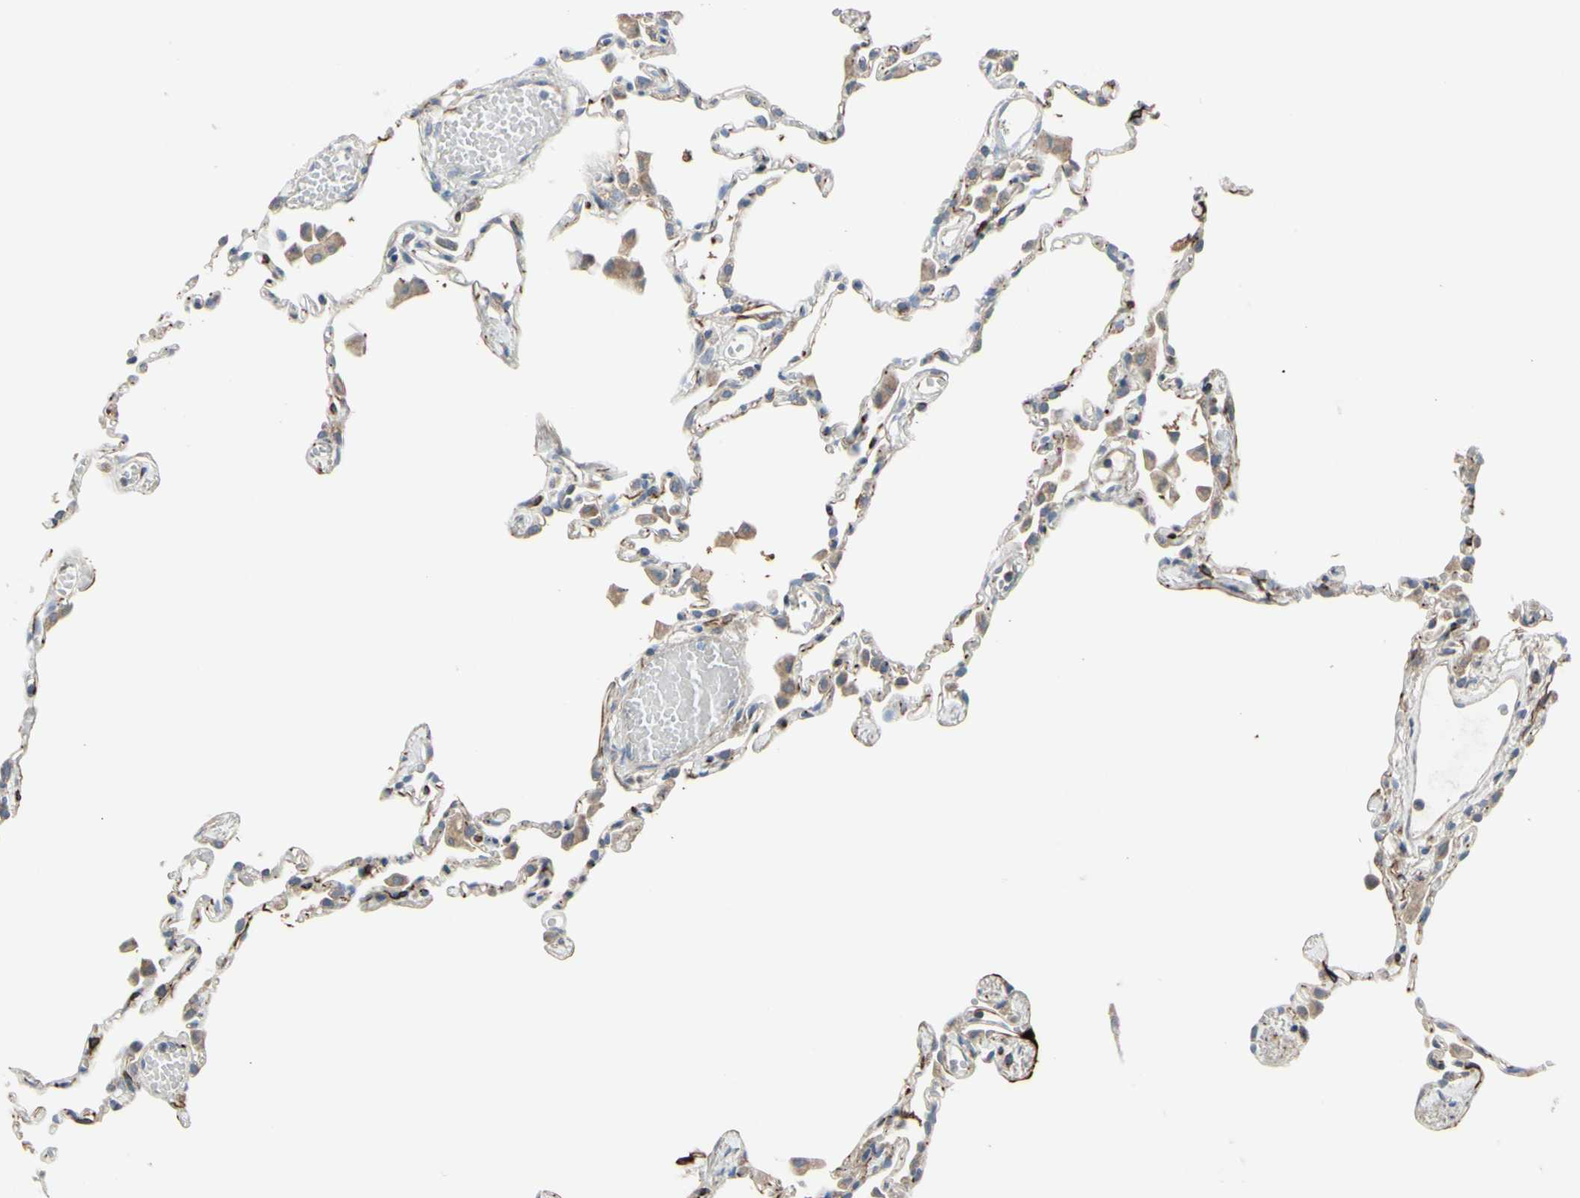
{"staining": {"intensity": "weak", "quantity": "25%-75%", "location": "cytoplasmic/membranous"}, "tissue": "lung", "cell_type": "Alveolar cells", "image_type": "normal", "snomed": [{"axis": "morphology", "description": "Normal tissue, NOS"}, {"axis": "topography", "description": "Lung"}], "caption": "Human lung stained with a protein marker reveals weak staining in alveolar cells.", "gene": "FAM171B", "patient": {"sex": "female", "age": 49}}